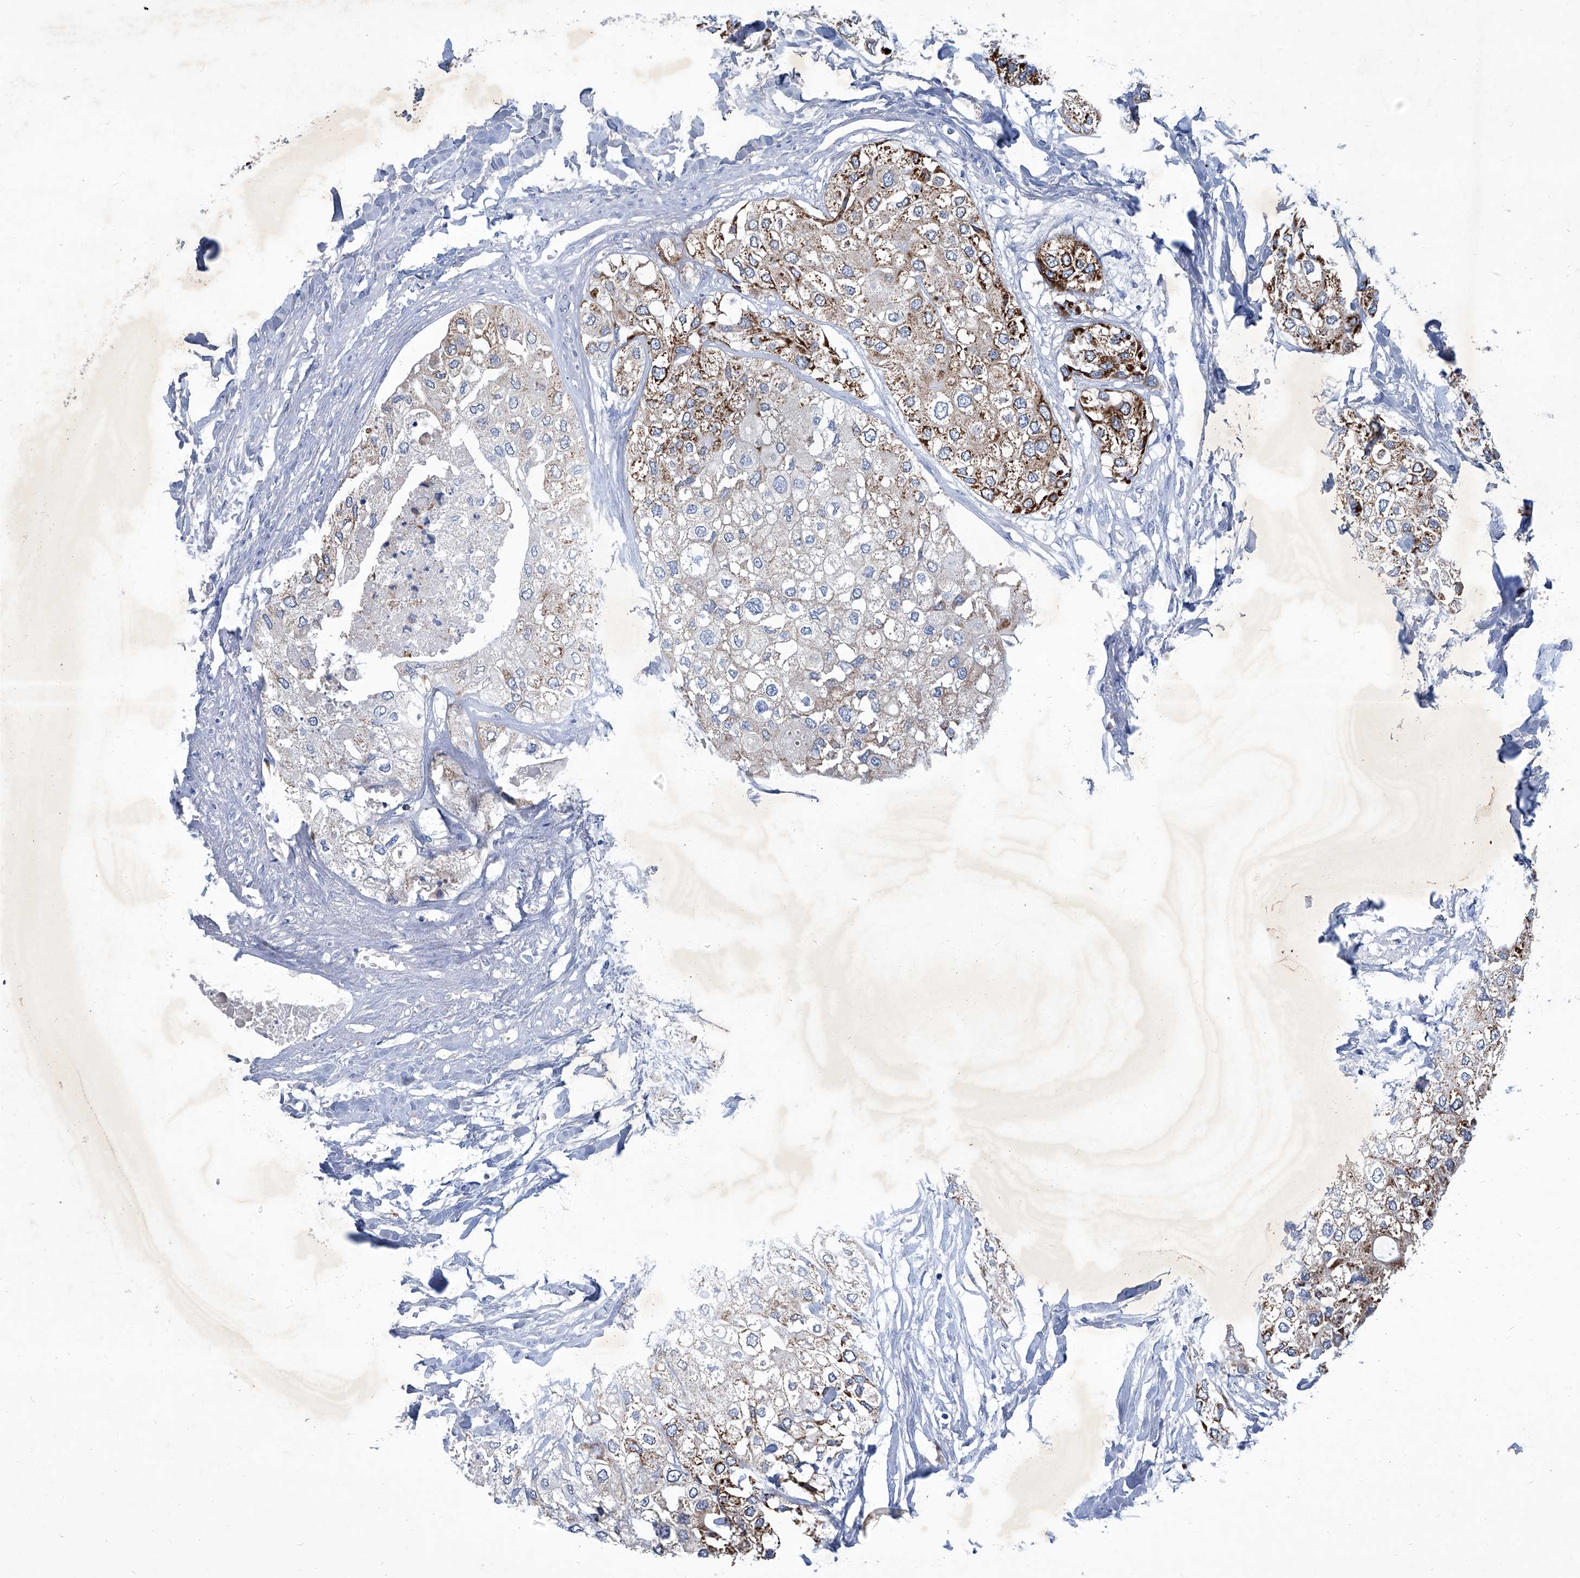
{"staining": {"intensity": "strong", "quantity": "<25%", "location": "cytoplasmic/membranous"}, "tissue": "urothelial cancer", "cell_type": "Tumor cells", "image_type": "cancer", "snomed": [{"axis": "morphology", "description": "Urothelial carcinoma, High grade"}, {"axis": "topography", "description": "Urinary bladder"}], "caption": "High-power microscopy captured an immunohistochemistry (IHC) micrograph of urothelial carcinoma (high-grade), revealing strong cytoplasmic/membranous positivity in about <25% of tumor cells. (Stains: DAB (3,3'-diaminobenzidine) in brown, nuclei in blue, Microscopy: brightfield microscopy at high magnification).", "gene": "MTARC1", "patient": {"sex": "male", "age": 64}}